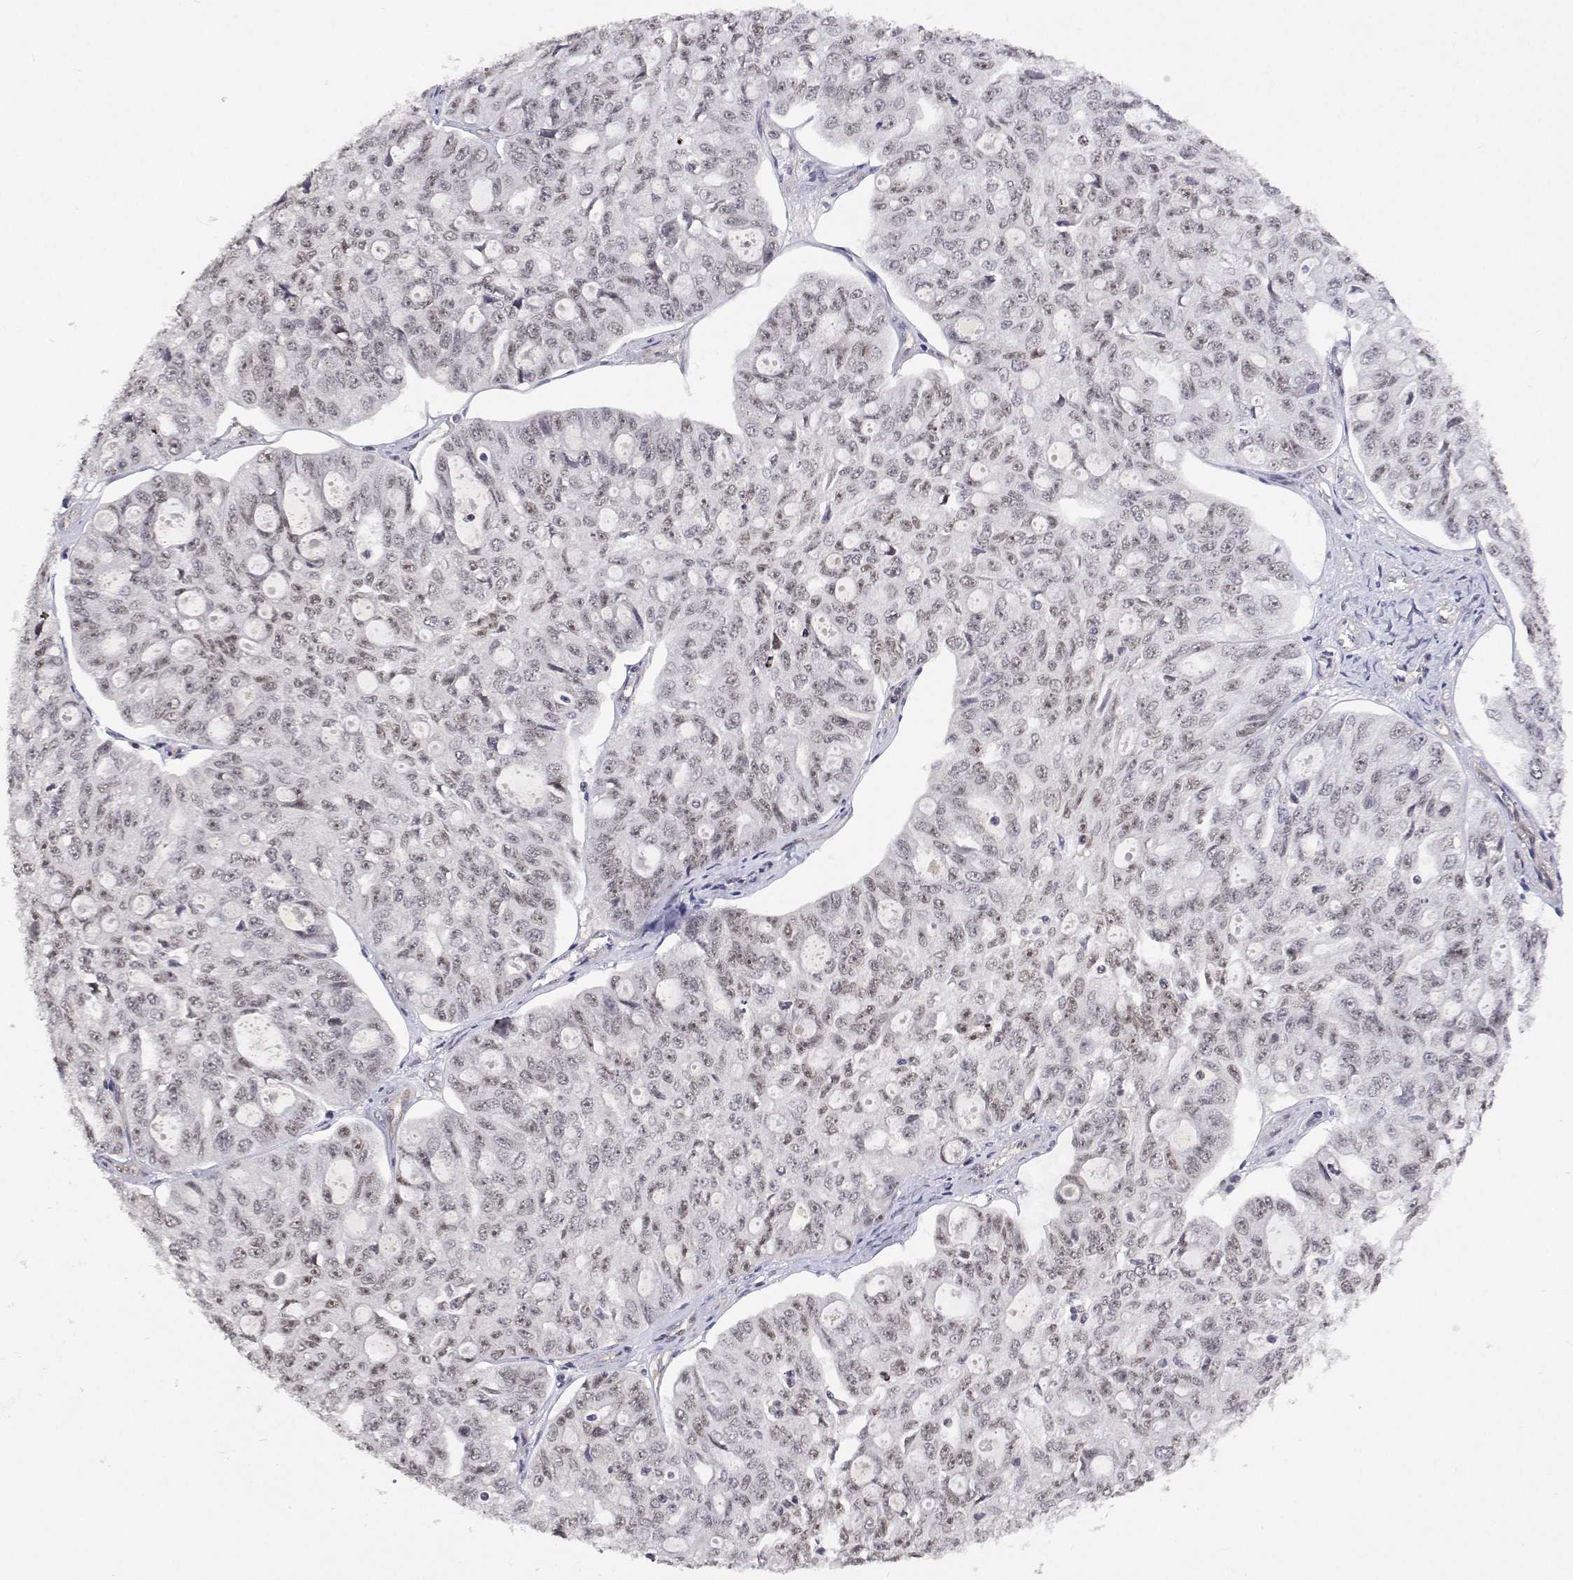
{"staining": {"intensity": "weak", "quantity": "<25%", "location": "nuclear"}, "tissue": "ovarian cancer", "cell_type": "Tumor cells", "image_type": "cancer", "snomed": [{"axis": "morphology", "description": "Carcinoma, endometroid"}, {"axis": "topography", "description": "Ovary"}], "caption": "An IHC image of ovarian cancer (endometroid carcinoma) is shown. There is no staining in tumor cells of ovarian cancer (endometroid carcinoma).", "gene": "NHP2", "patient": {"sex": "female", "age": 65}}